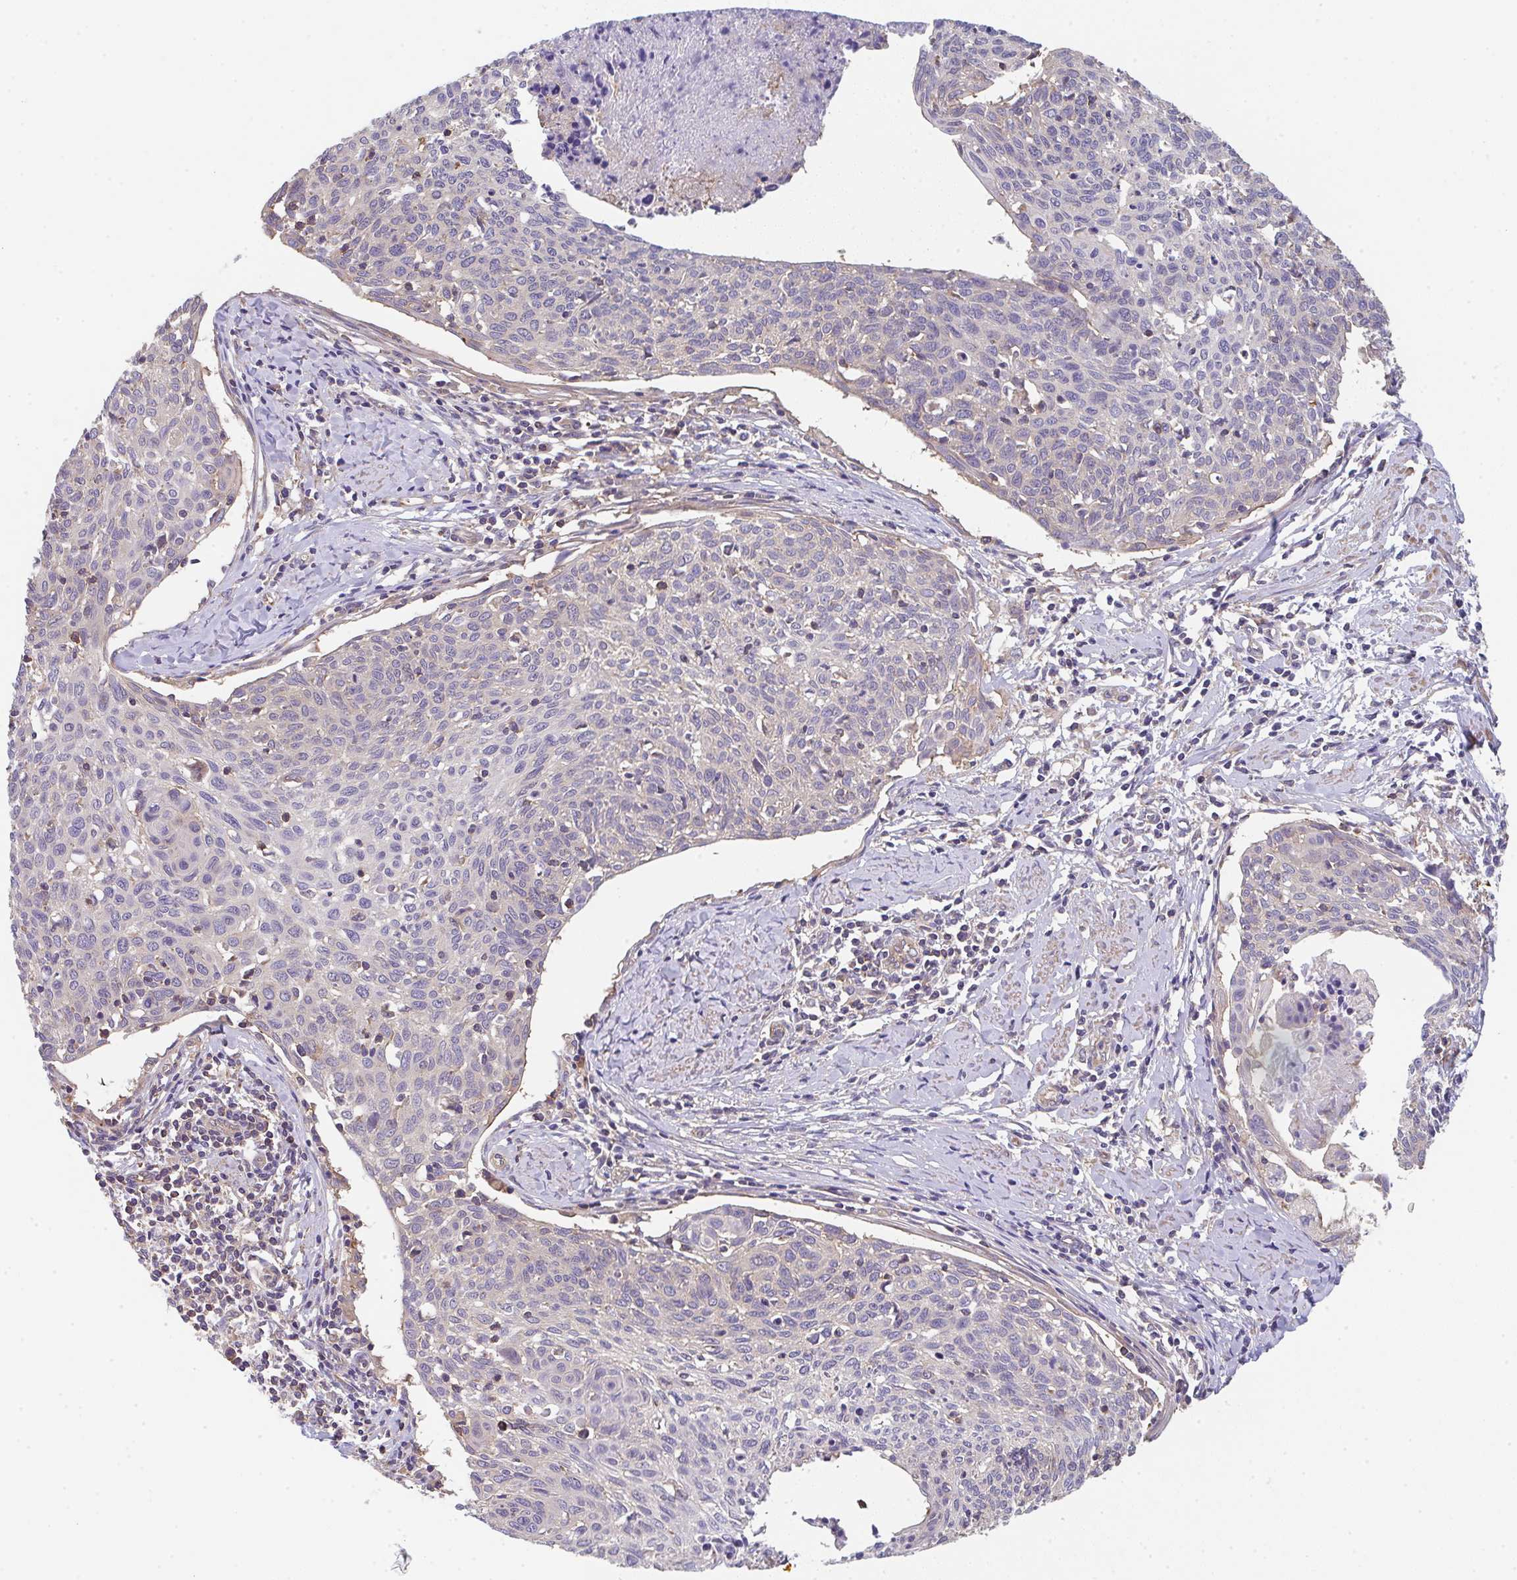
{"staining": {"intensity": "negative", "quantity": "none", "location": "none"}, "tissue": "cervical cancer", "cell_type": "Tumor cells", "image_type": "cancer", "snomed": [{"axis": "morphology", "description": "Squamous cell carcinoma, NOS"}, {"axis": "topography", "description": "Cervix"}], "caption": "A high-resolution histopathology image shows immunohistochemistry (IHC) staining of cervical cancer (squamous cell carcinoma), which reveals no significant staining in tumor cells.", "gene": "TMEM229A", "patient": {"sex": "female", "age": 49}}